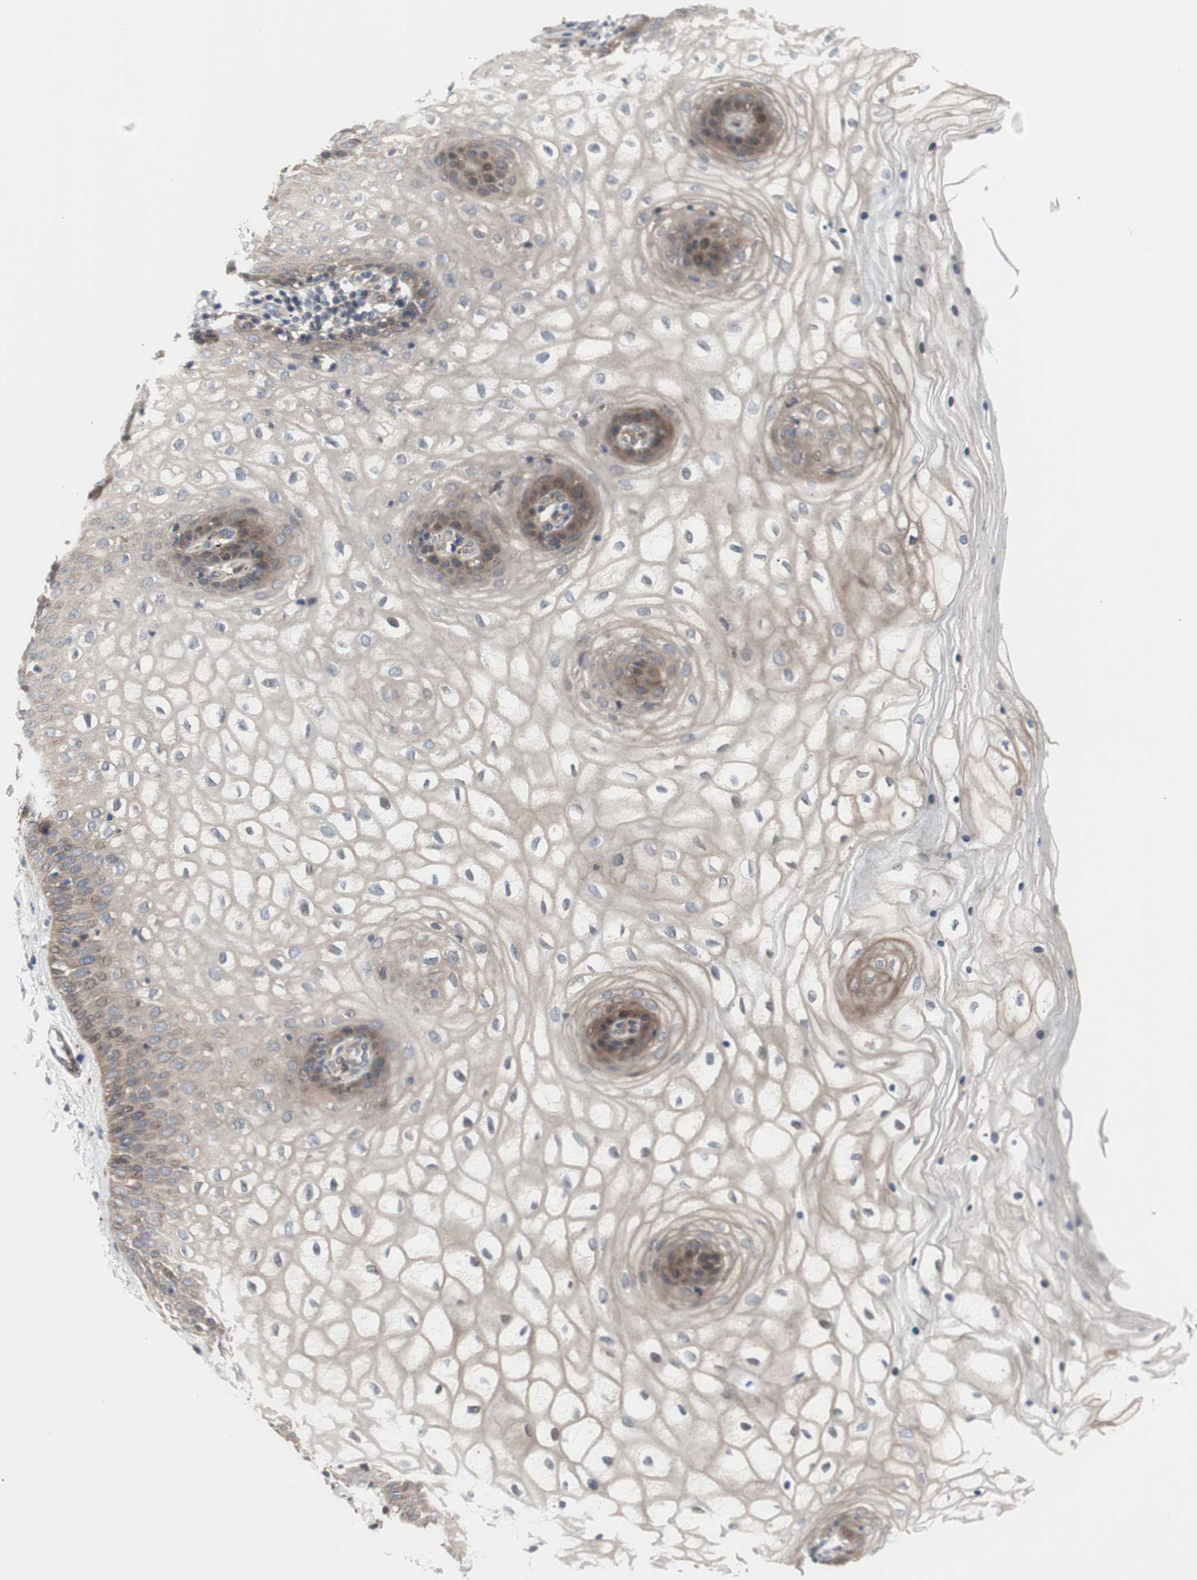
{"staining": {"intensity": "moderate", "quantity": "25%-75%", "location": "cytoplasmic/membranous"}, "tissue": "vagina", "cell_type": "Squamous epithelial cells", "image_type": "normal", "snomed": [{"axis": "morphology", "description": "Normal tissue, NOS"}, {"axis": "topography", "description": "Vagina"}], "caption": "DAB (3,3'-diaminobenzidine) immunohistochemical staining of unremarkable human vagina reveals moderate cytoplasmic/membranous protein staining in approximately 25%-75% of squamous epithelial cells.", "gene": "OAZ1", "patient": {"sex": "female", "age": 34}}